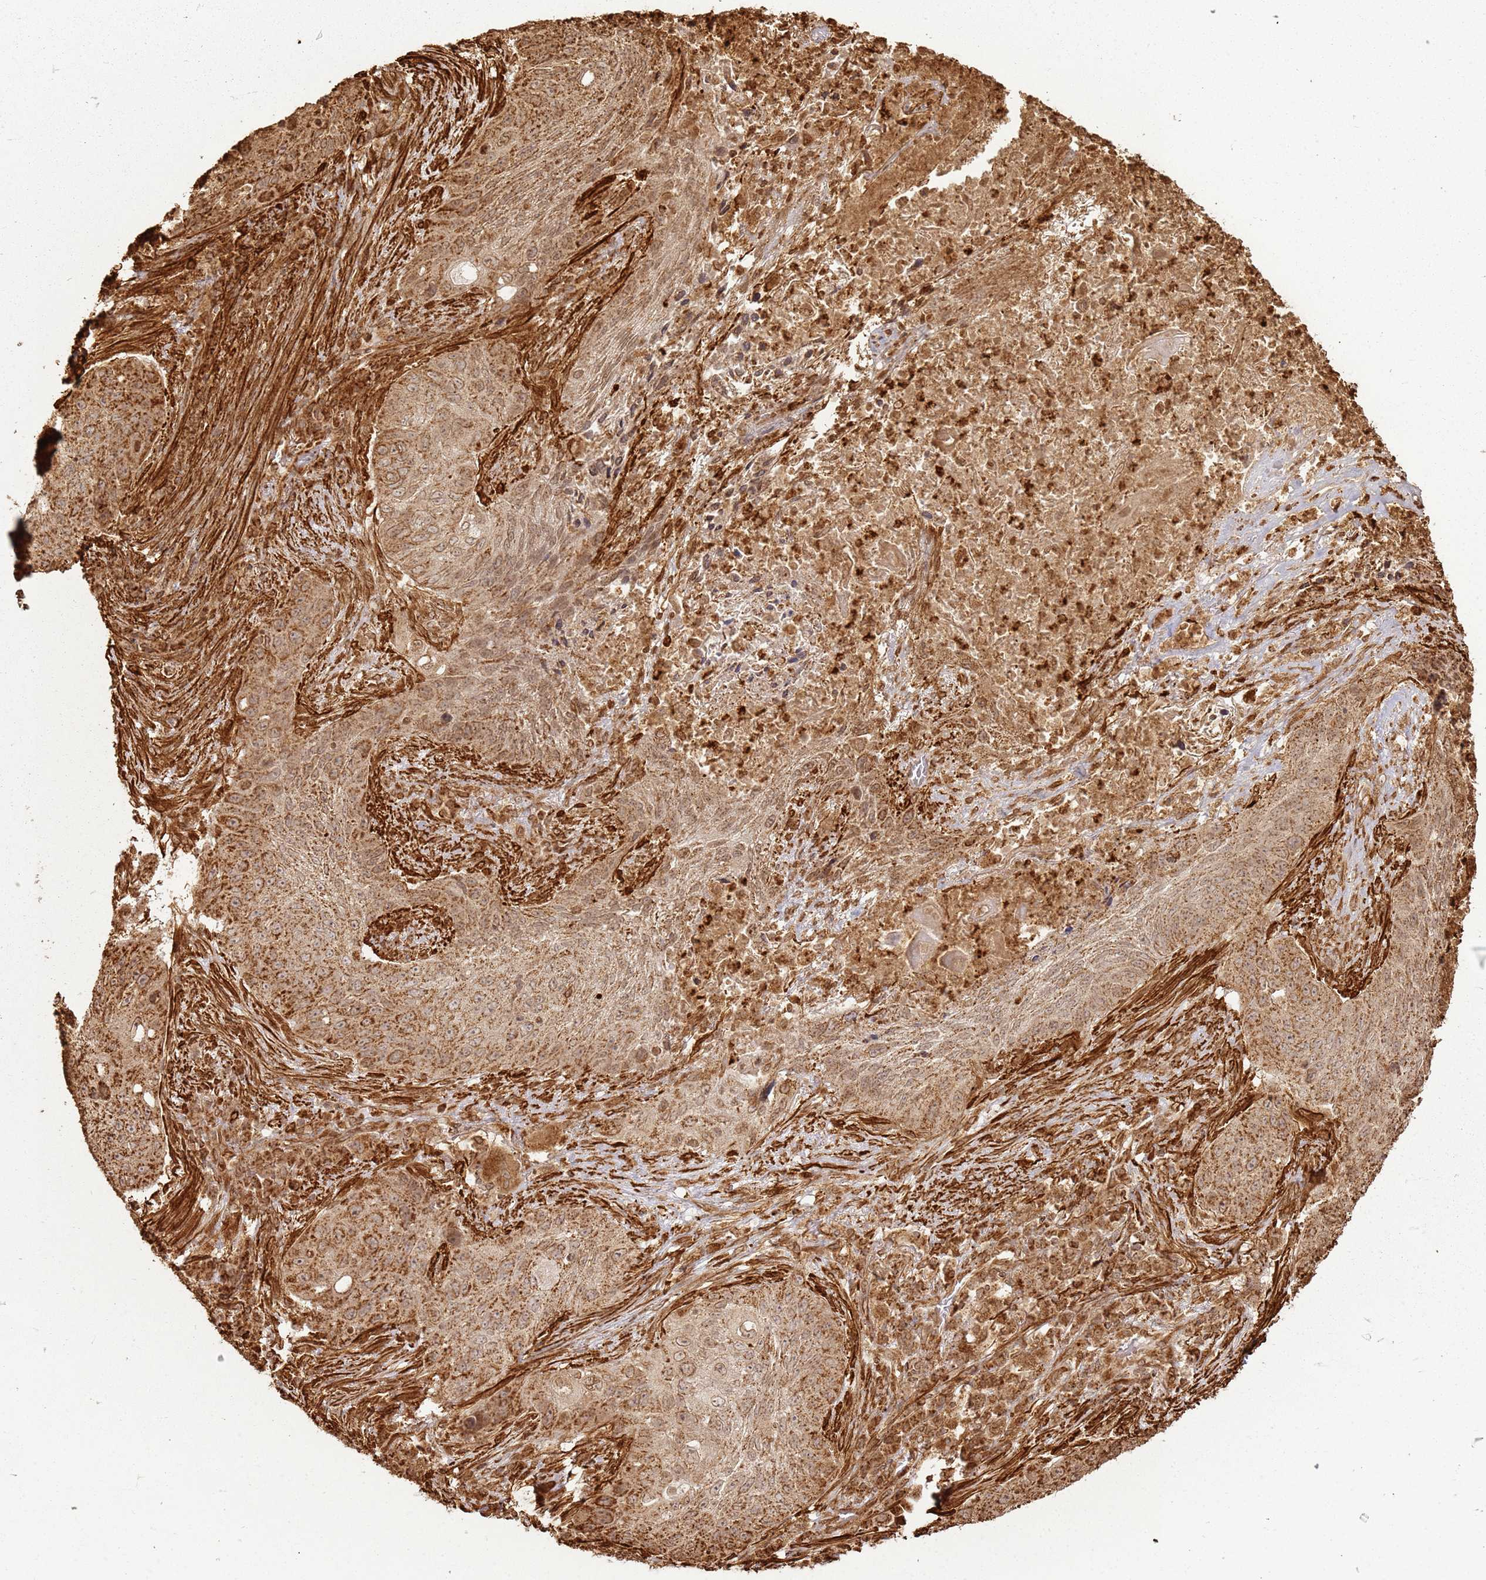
{"staining": {"intensity": "moderate", "quantity": ">75%", "location": "cytoplasmic/membranous"}, "tissue": "lung cancer", "cell_type": "Tumor cells", "image_type": "cancer", "snomed": [{"axis": "morphology", "description": "Squamous cell carcinoma, NOS"}, {"axis": "topography", "description": "Lung"}], "caption": "Protein staining displays moderate cytoplasmic/membranous positivity in about >75% of tumor cells in lung cancer (squamous cell carcinoma).", "gene": "DDX59", "patient": {"sex": "female", "age": 63}}